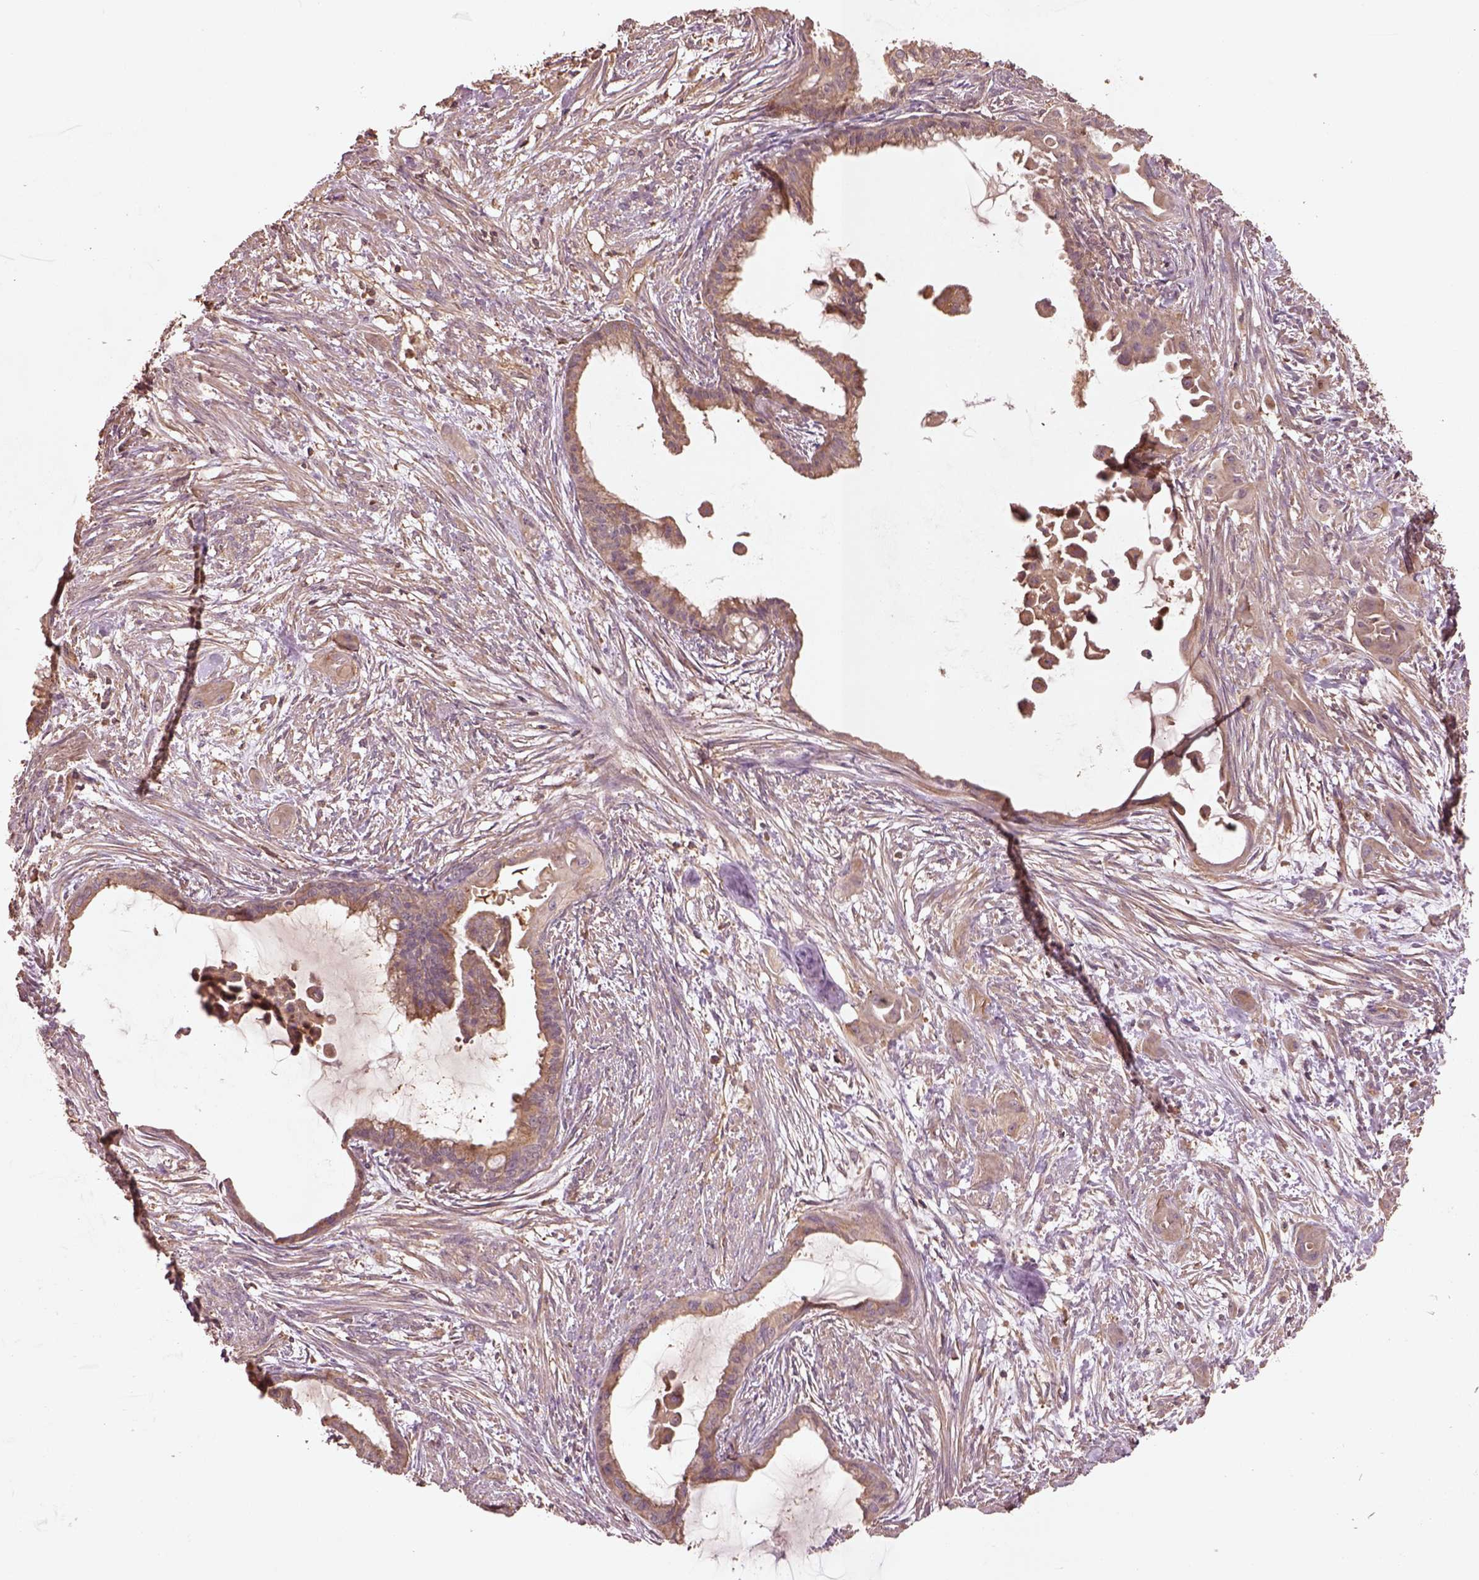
{"staining": {"intensity": "weak", "quantity": ">75%", "location": "cytoplasmic/membranous"}, "tissue": "endometrial cancer", "cell_type": "Tumor cells", "image_type": "cancer", "snomed": [{"axis": "morphology", "description": "Adenocarcinoma, NOS"}, {"axis": "topography", "description": "Endometrium"}], "caption": "This photomicrograph reveals immunohistochemistry (IHC) staining of human endometrial adenocarcinoma, with low weak cytoplasmic/membranous expression in about >75% of tumor cells.", "gene": "TRADD", "patient": {"sex": "female", "age": 86}}